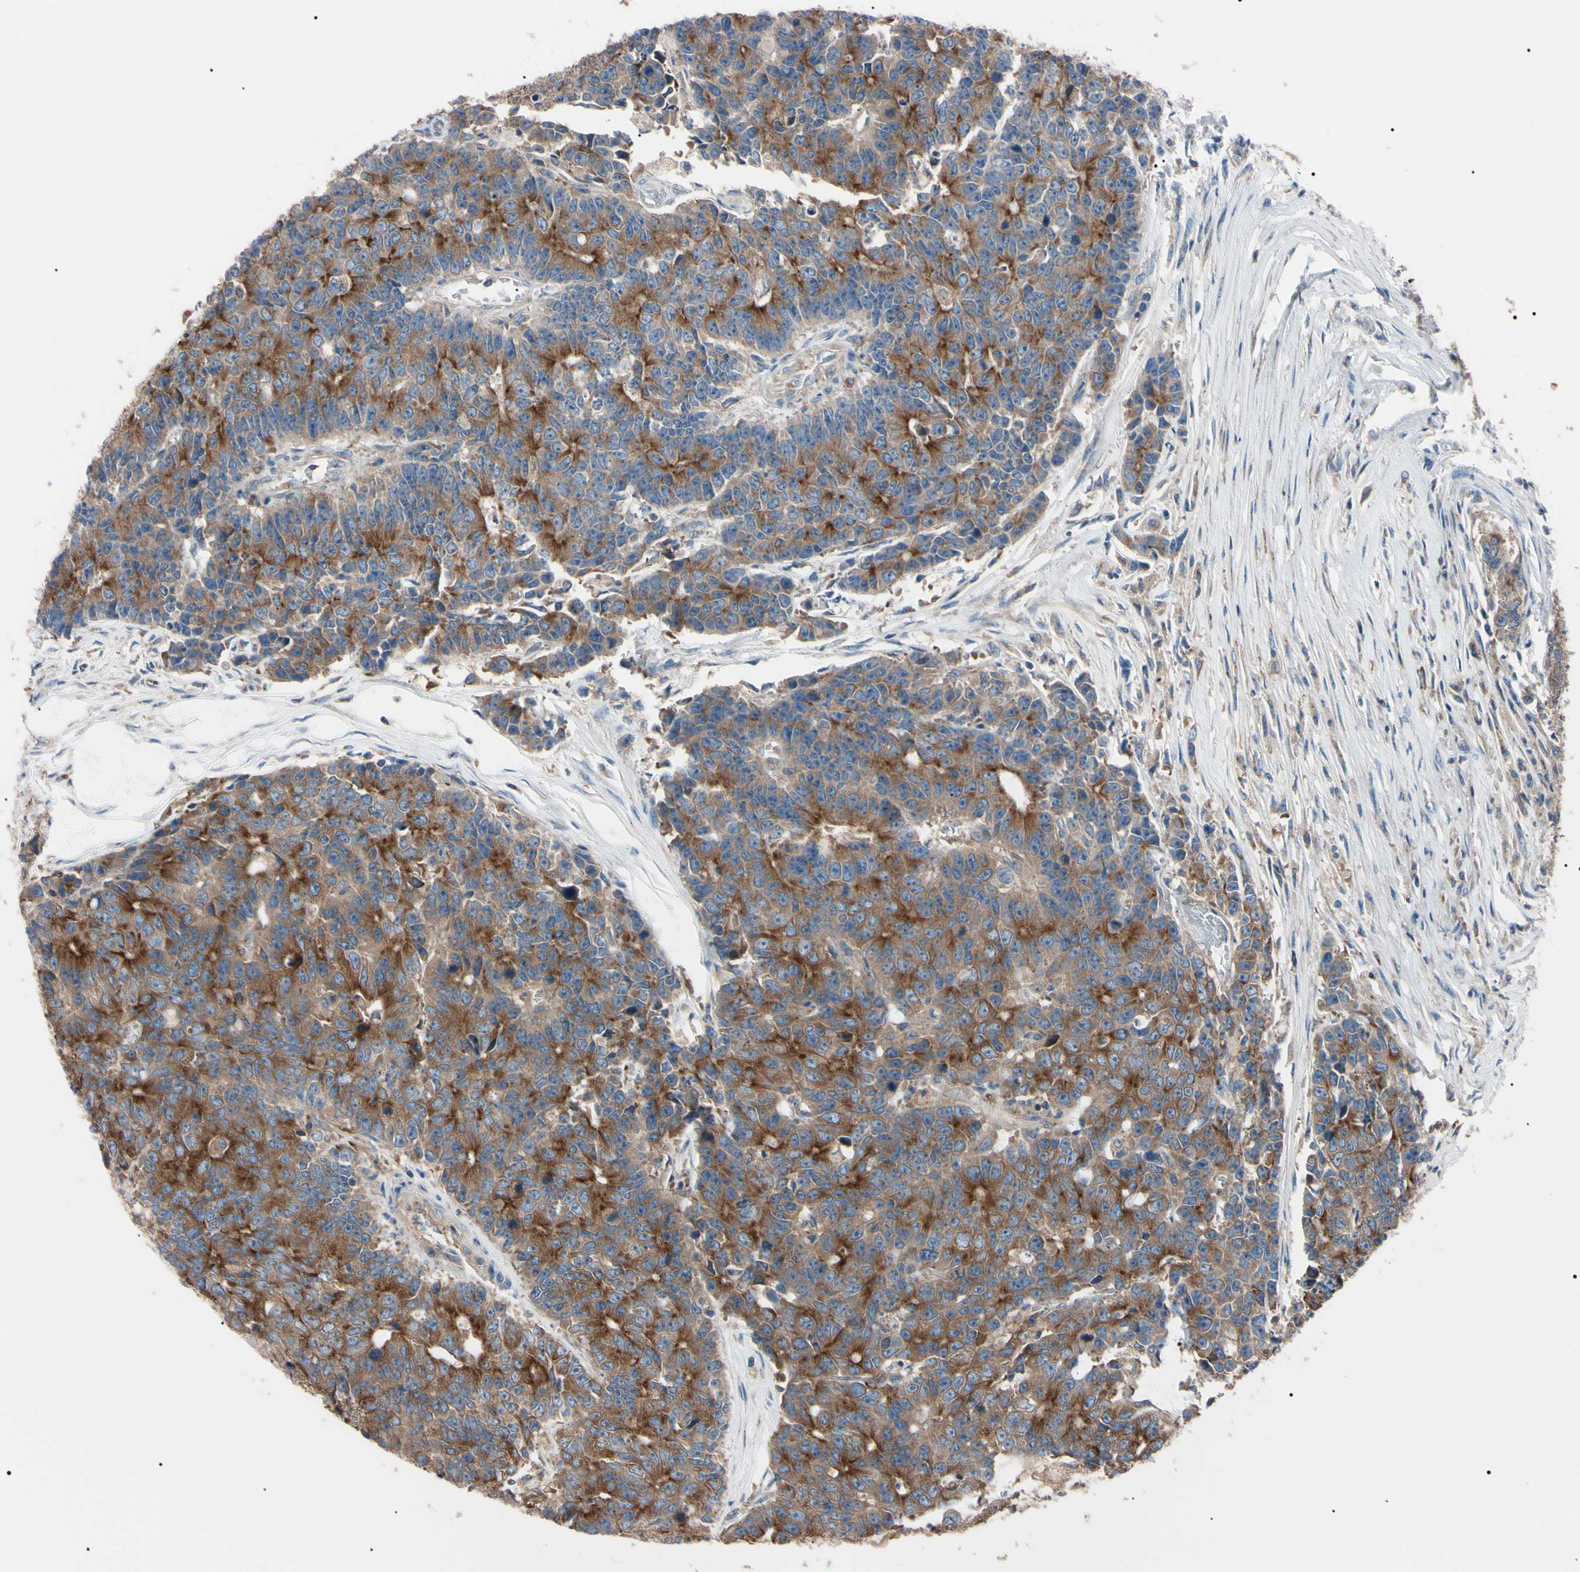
{"staining": {"intensity": "moderate", "quantity": ">75%", "location": "cytoplasmic/membranous"}, "tissue": "colorectal cancer", "cell_type": "Tumor cells", "image_type": "cancer", "snomed": [{"axis": "morphology", "description": "Adenocarcinoma, NOS"}, {"axis": "topography", "description": "Colon"}], "caption": "Immunohistochemical staining of human adenocarcinoma (colorectal) exhibits medium levels of moderate cytoplasmic/membranous protein positivity in approximately >75% of tumor cells.", "gene": "PRKACA", "patient": {"sex": "female", "age": 86}}